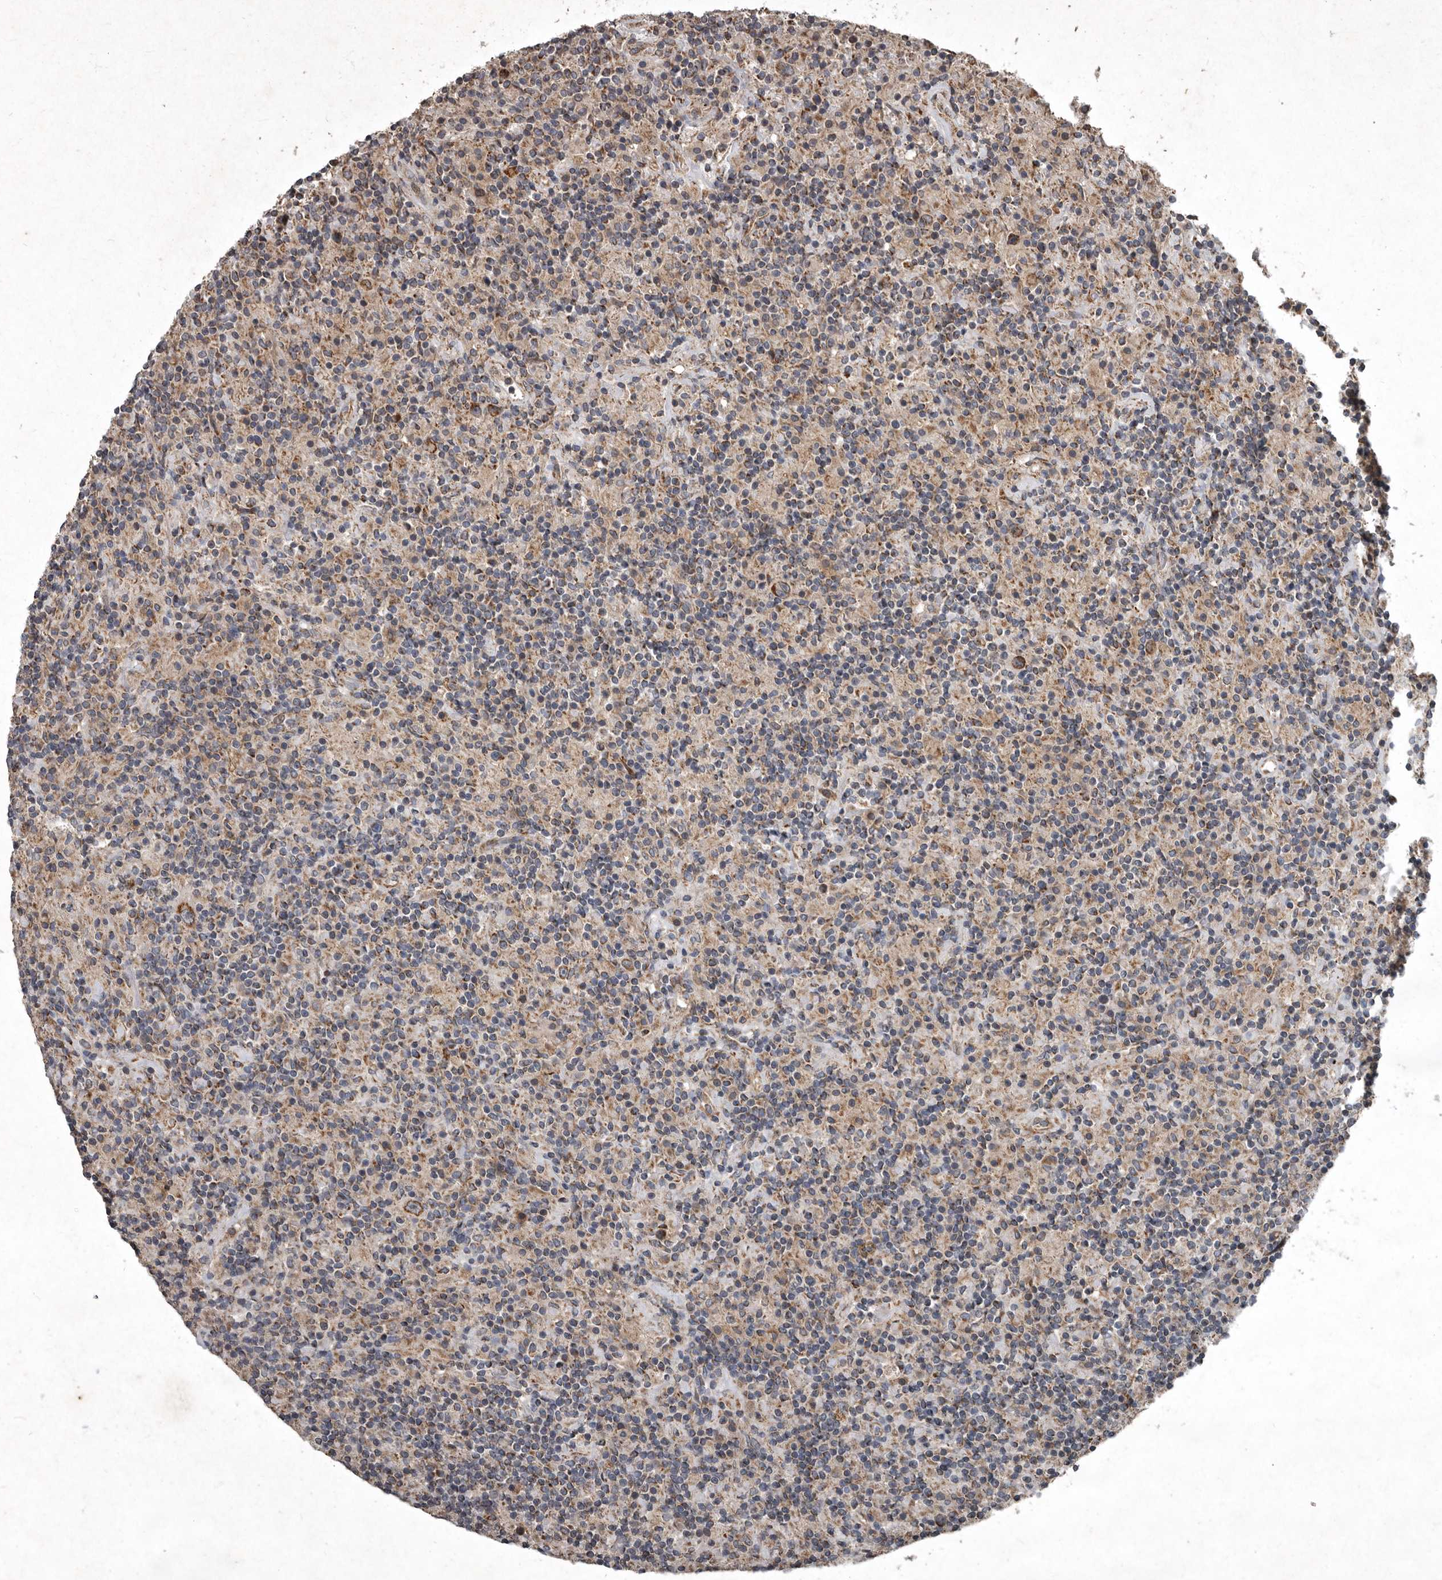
{"staining": {"intensity": "moderate", "quantity": ">75%", "location": "cytoplasmic/membranous"}, "tissue": "lymphoma", "cell_type": "Tumor cells", "image_type": "cancer", "snomed": [{"axis": "morphology", "description": "Hodgkin's disease, NOS"}, {"axis": "topography", "description": "Lymph node"}], "caption": "Lymphoma tissue shows moderate cytoplasmic/membranous positivity in approximately >75% of tumor cells", "gene": "MRPS15", "patient": {"sex": "male", "age": 70}}